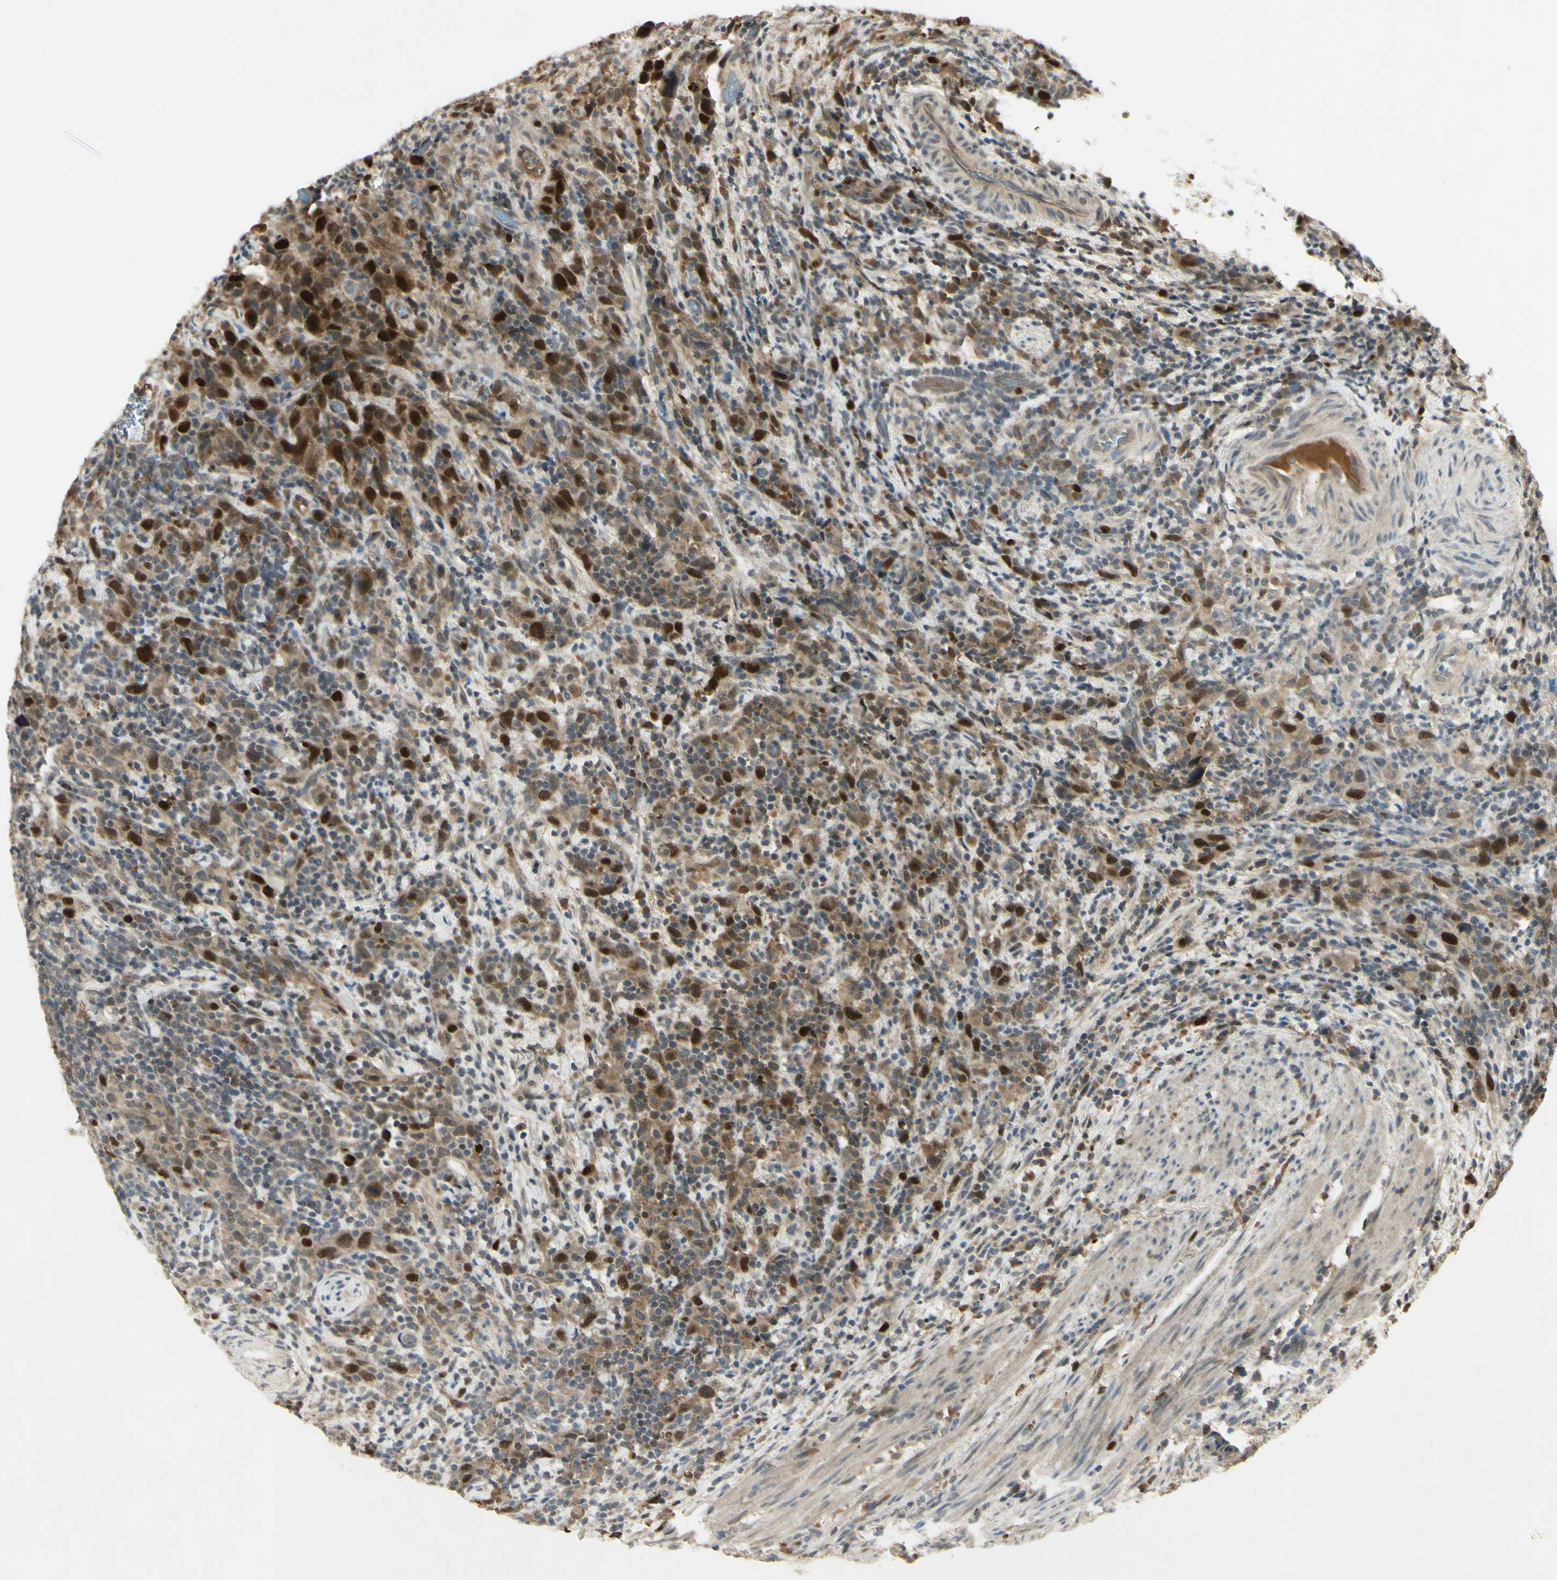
{"staining": {"intensity": "strong", "quantity": "<25%", "location": "nuclear"}, "tissue": "urothelial cancer", "cell_type": "Tumor cells", "image_type": "cancer", "snomed": [{"axis": "morphology", "description": "Urothelial carcinoma, High grade"}, {"axis": "topography", "description": "Urinary bladder"}], "caption": "Tumor cells demonstrate strong nuclear positivity in about <25% of cells in high-grade urothelial carcinoma.", "gene": "RAD18", "patient": {"sex": "male", "age": 61}}